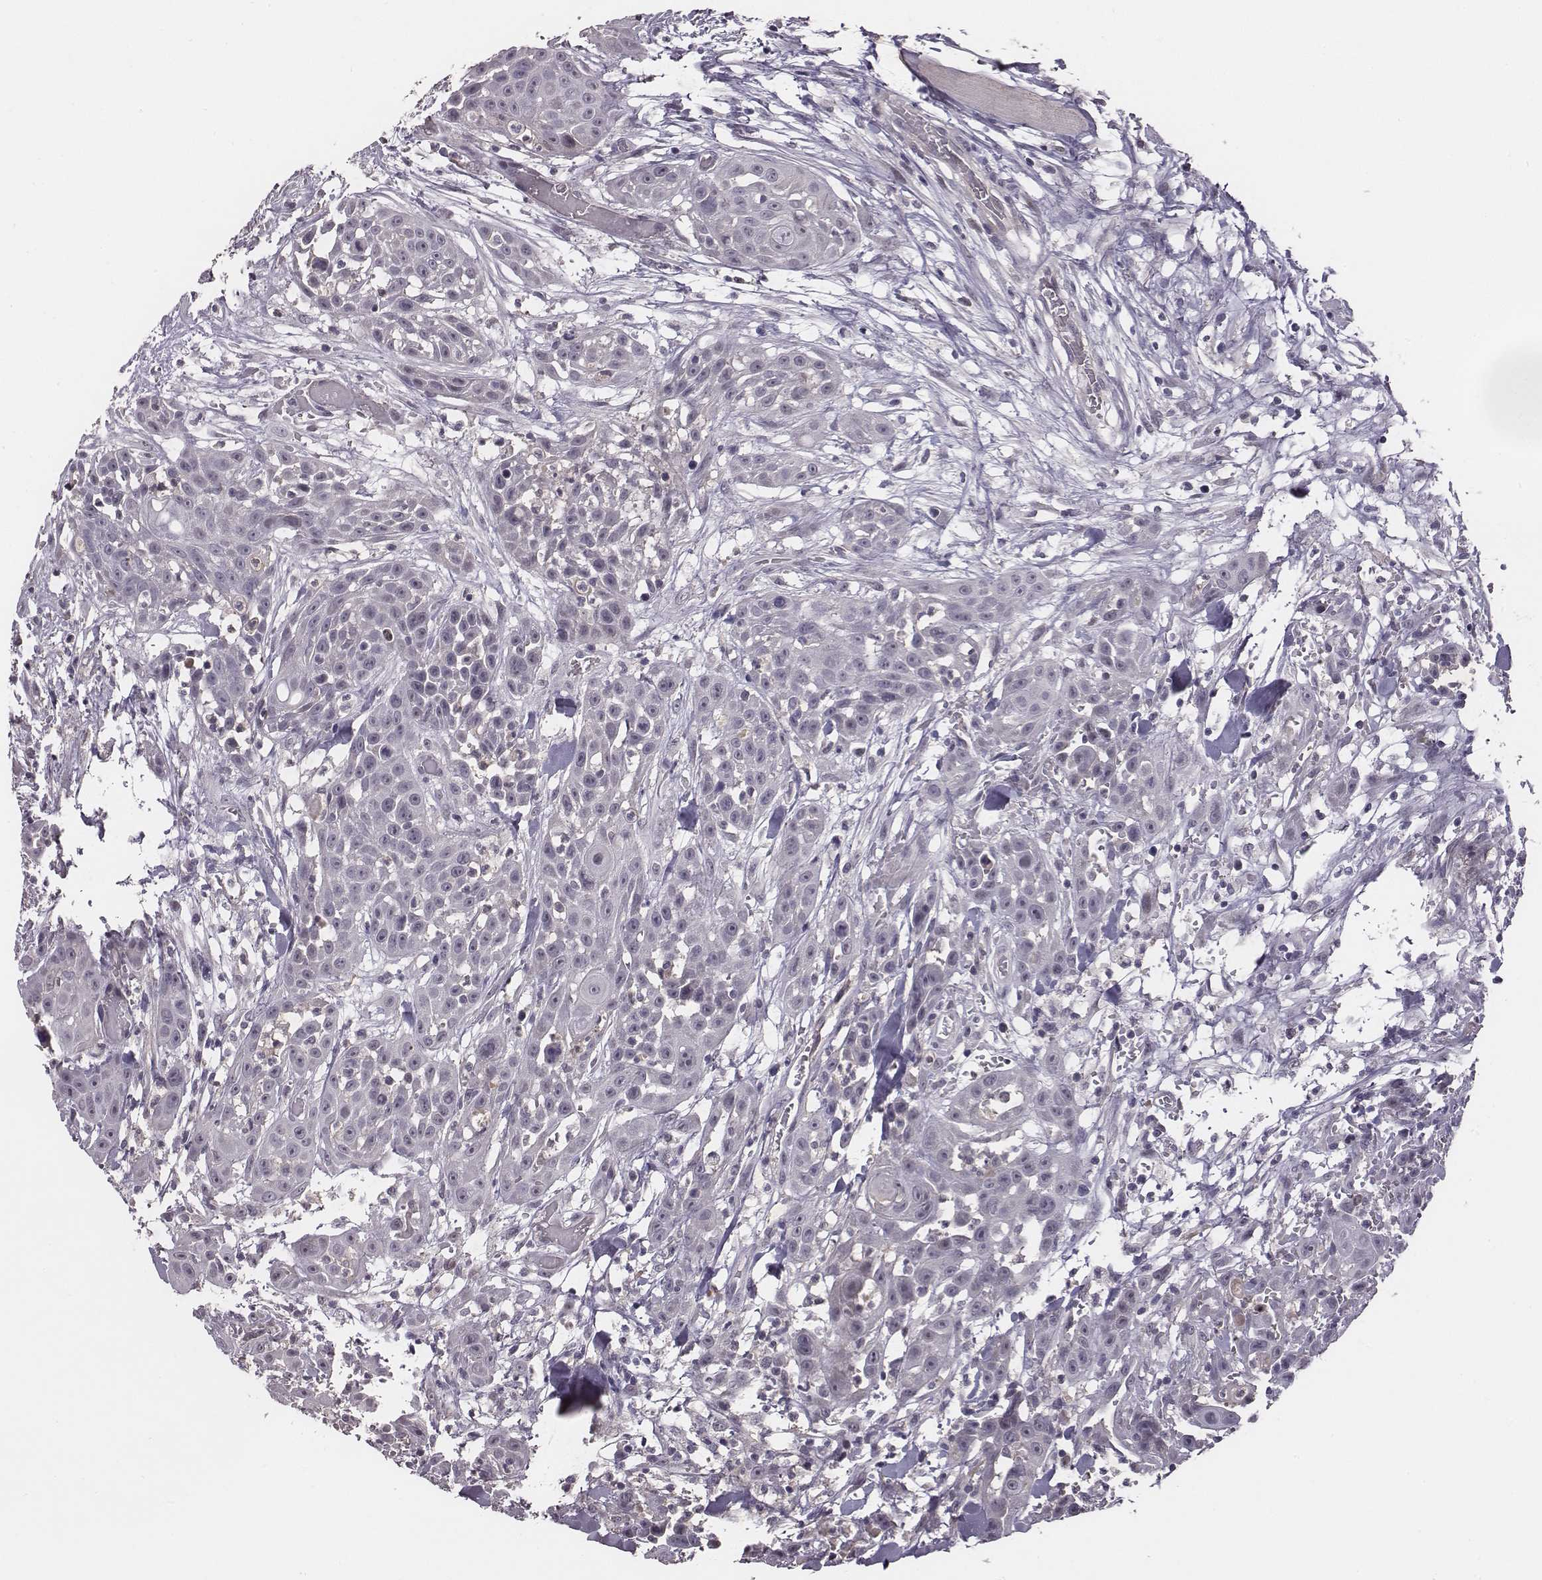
{"staining": {"intensity": "negative", "quantity": "none", "location": "none"}, "tissue": "head and neck cancer", "cell_type": "Tumor cells", "image_type": "cancer", "snomed": [{"axis": "morphology", "description": "Squamous cell carcinoma, NOS"}, {"axis": "topography", "description": "Oral tissue"}, {"axis": "topography", "description": "Head-Neck"}], "caption": "This is a photomicrograph of immunohistochemistry (IHC) staining of head and neck squamous cell carcinoma, which shows no staining in tumor cells. Brightfield microscopy of IHC stained with DAB (3,3'-diaminobenzidine) (brown) and hematoxylin (blue), captured at high magnification.", "gene": "SLC22A6", "patient": {"sex": "male", "age": 81}}